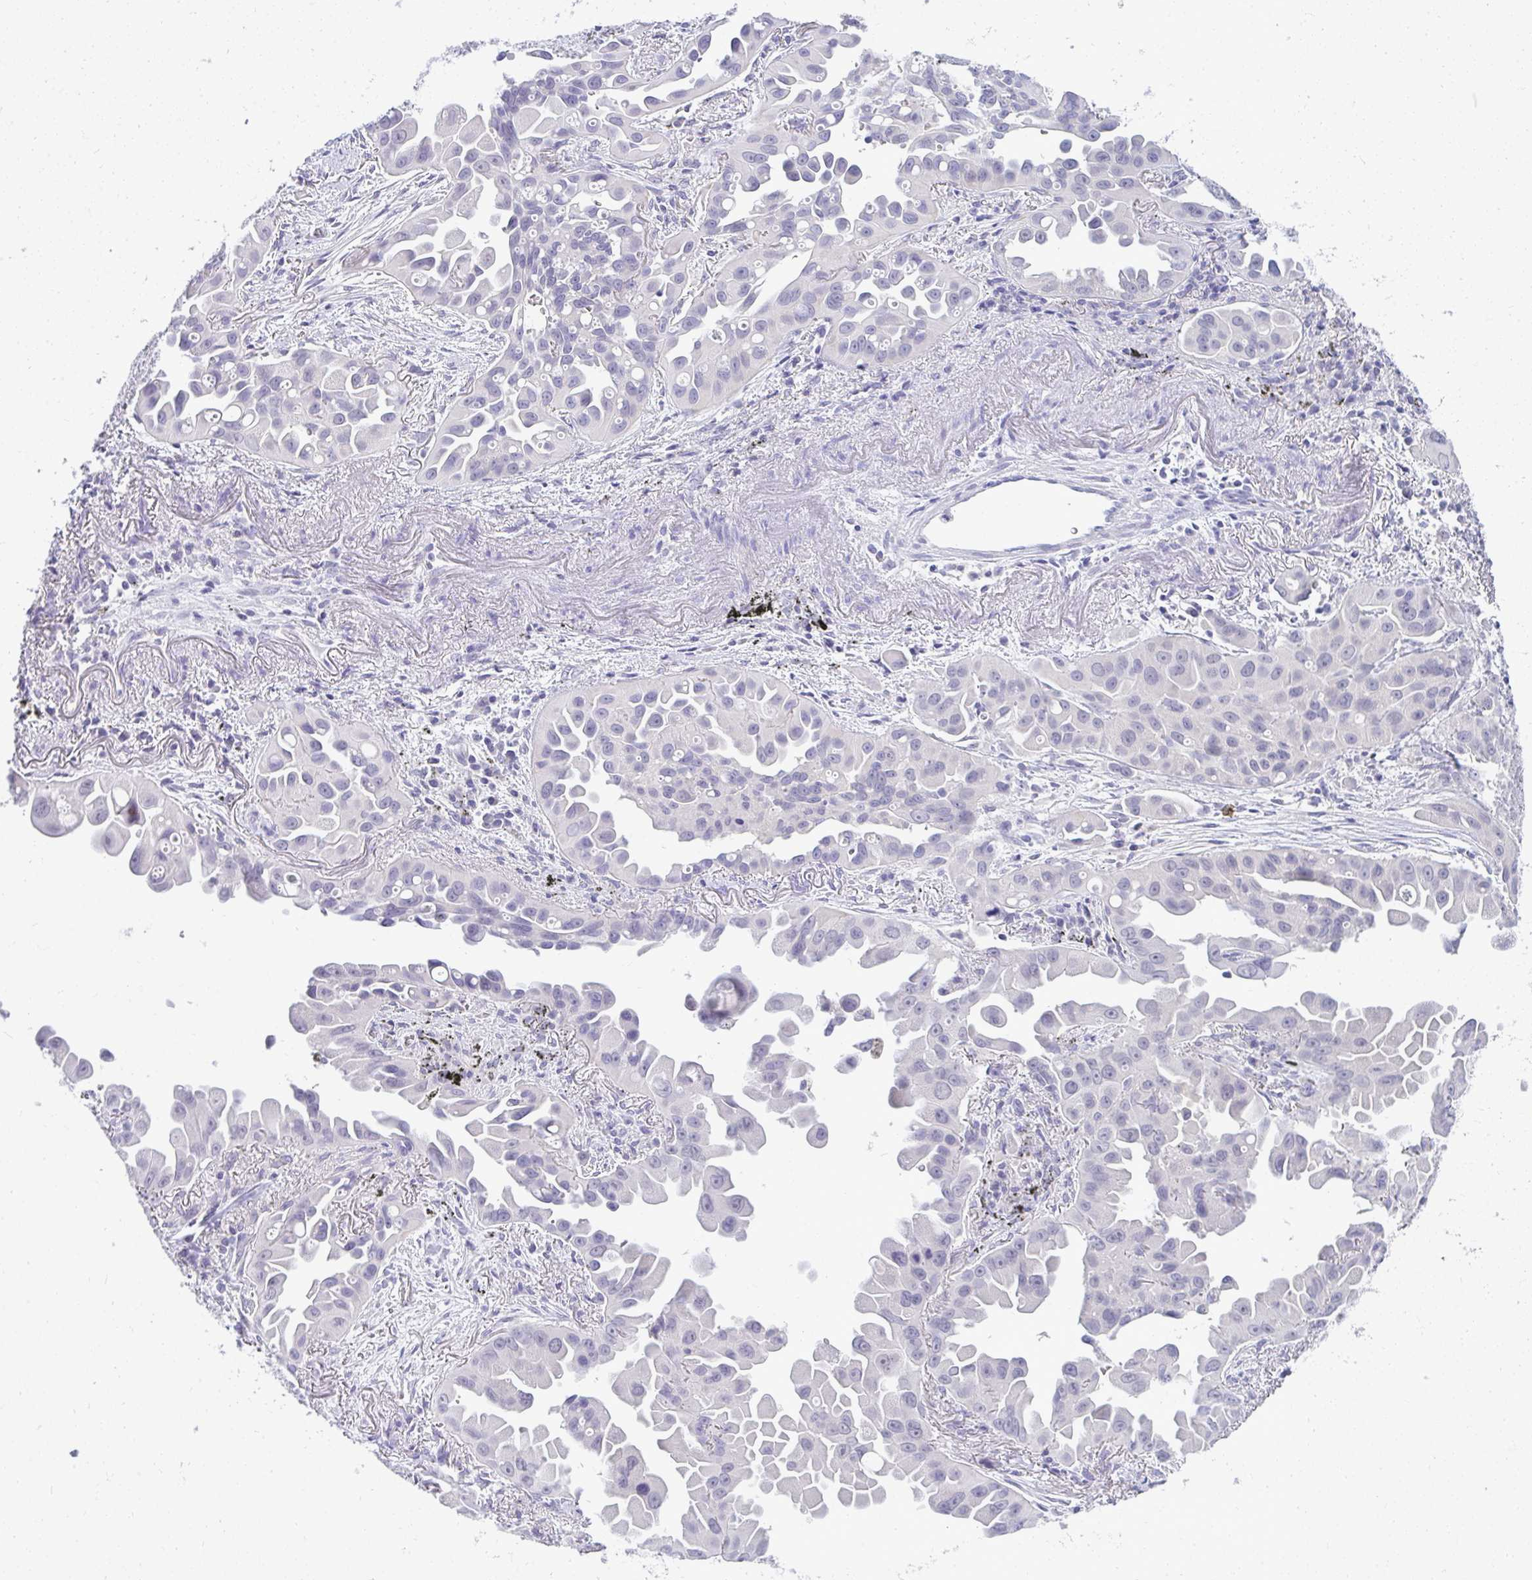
{"staining": {"intensity": "negative", "quantity": "none", "location": "none"}, "tissue": "lung cancer", "cell_type": "Tumor cells", "image_type": "cancer", "snomed": [{"axis": "morphology", "description": "Adenocarcinoma, NOS"}, {"axis": "topography", "description": "Lung"}], "caption": "This histopathology image is of adenocarcinoma (lung) stained with IHC to label a protein in brown with the nuclei are counter-stained blue. There is no expression in tumor cells. (Brightfield microscopy of DAB (3,3'-diaminobenzidine) IHC at high magnification).", "gene": "TMEM82", "patient": {"sex": "male", "age": 68}}